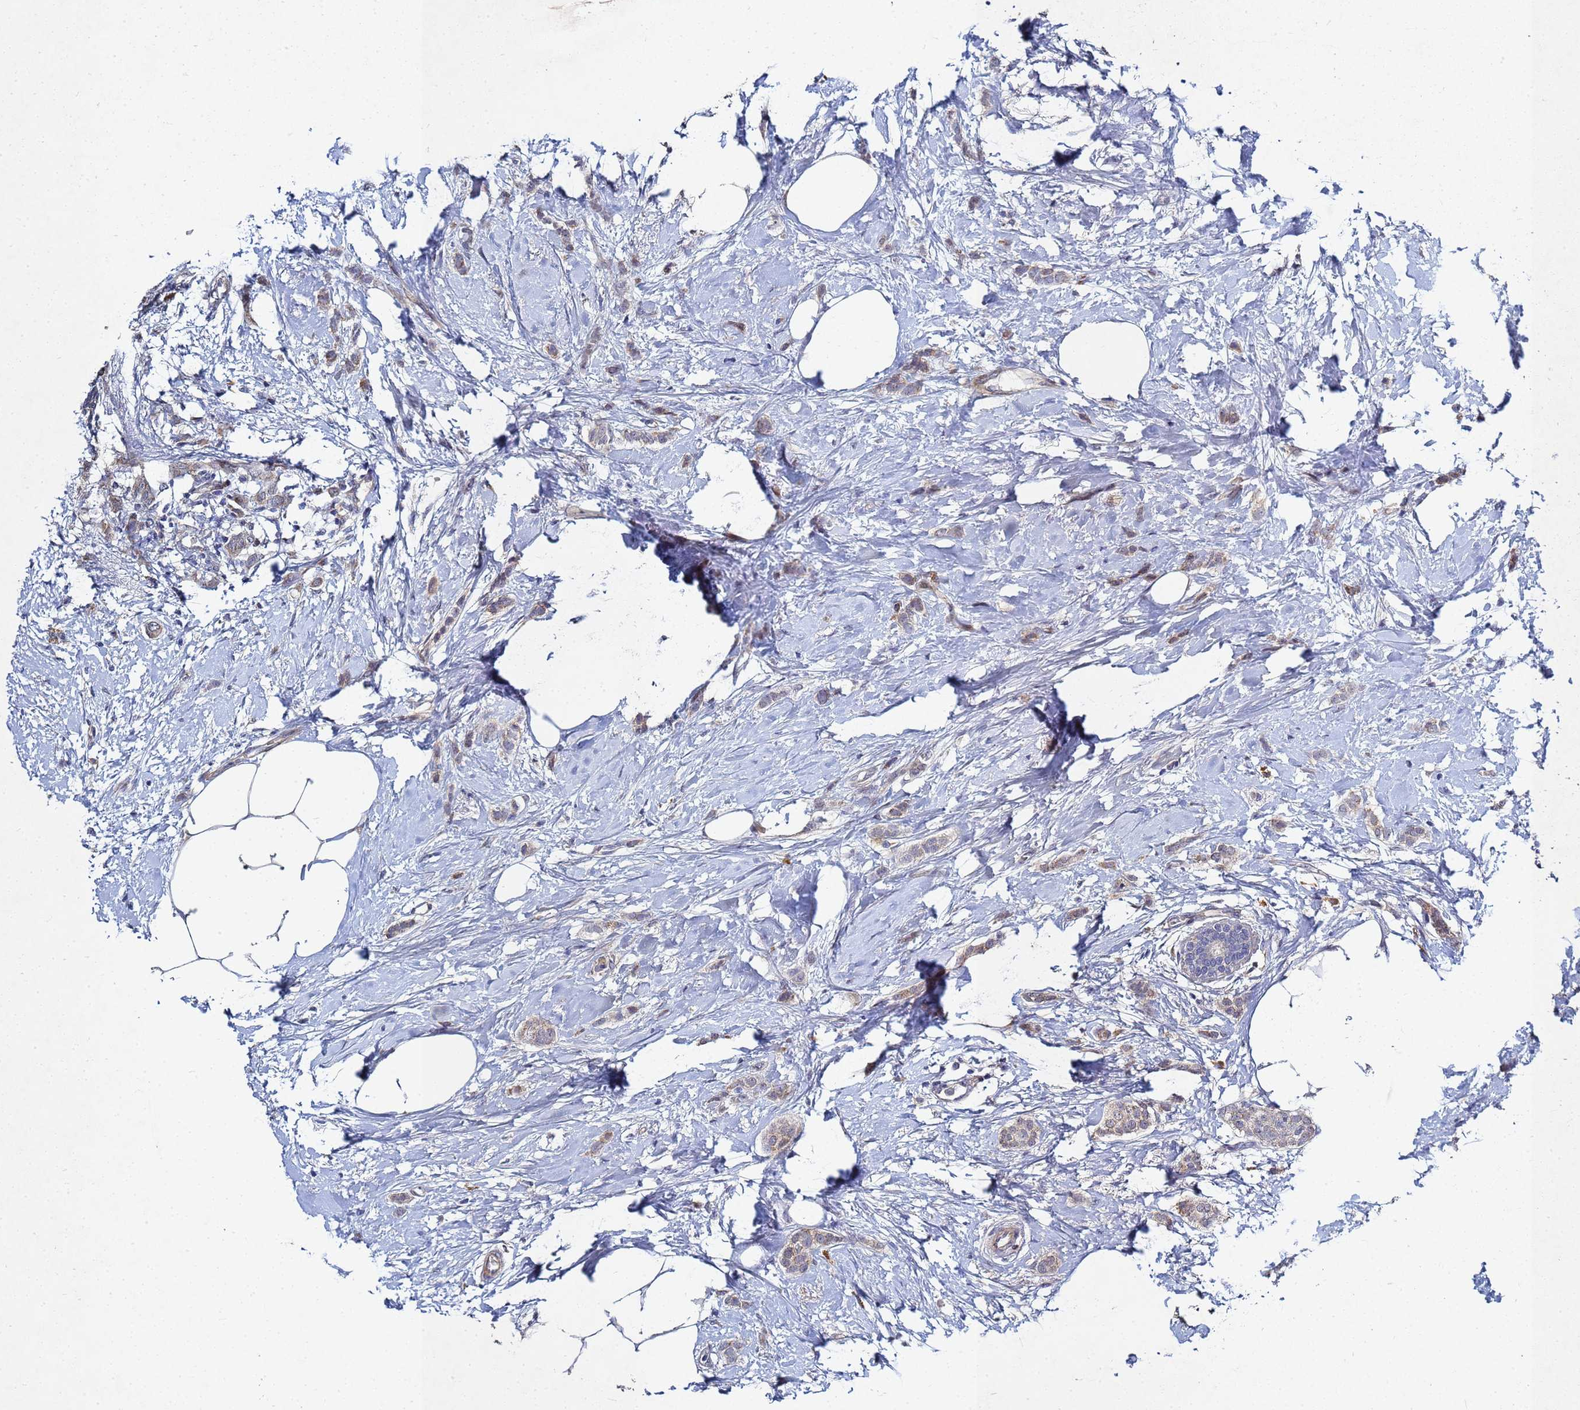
{"staining": {"intensity": "weak", "quantity": ">75%", "location": "cytoplasmic/membranous"}, "tissue": "breast cancer", "cell_type": "Tumor cells", "image_type": "cancer", "snomed": [{"axis": "morphology", "description": "Duct carcinoma"}, {"axis": "topography", "description": "Breast"}], "caption": "A low amount of weak cytoplasmic/membranous positivity is seen in approximately >75% of tumor cells in breast cancer tissue.", "gene": "TNPO2", "patient": {"sex": "female", "age": 72}}